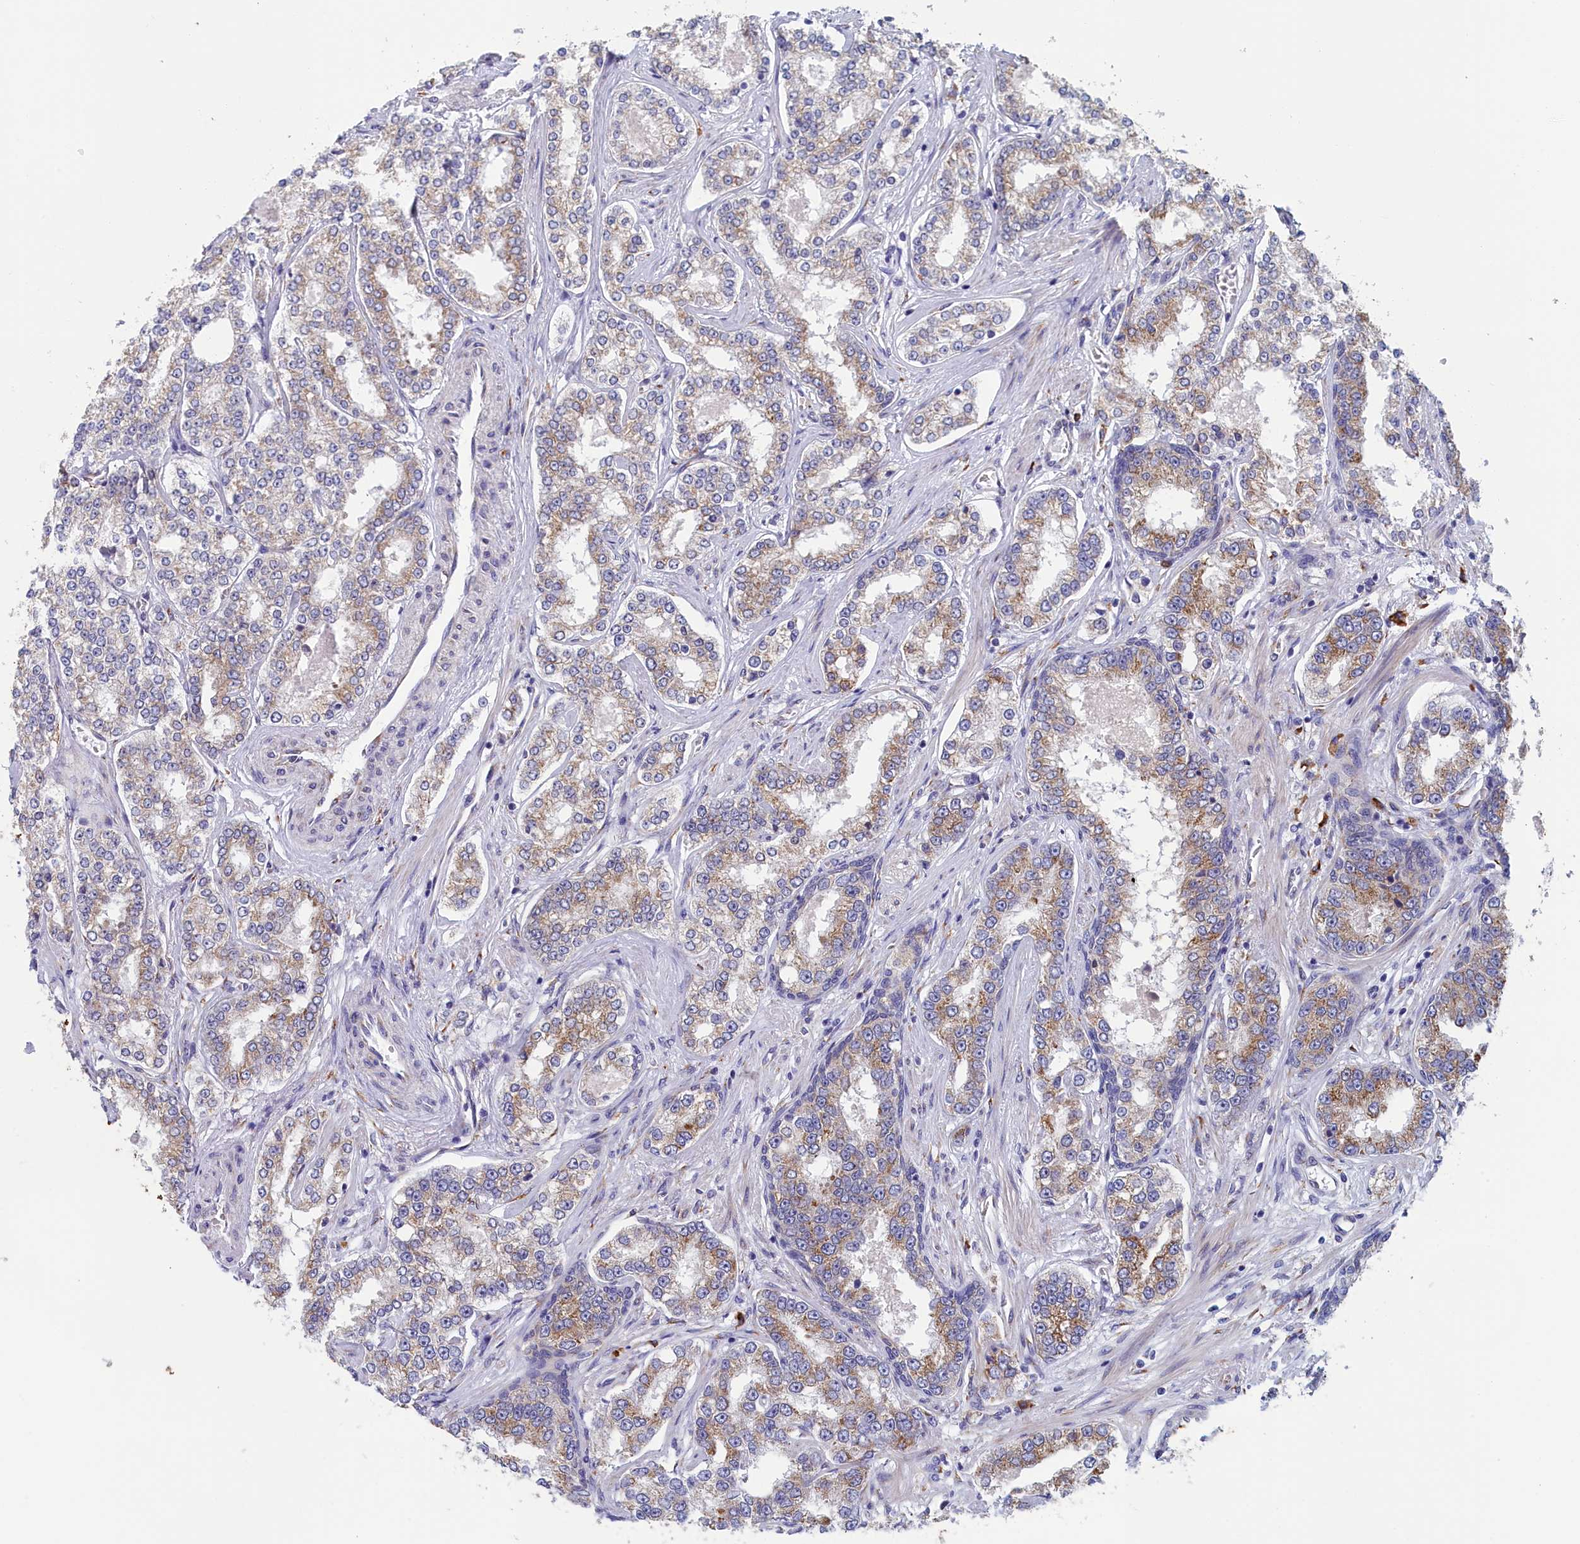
{"staining": {"intensity": "moderate", "quantity": "25%-75%", "location": "cytoplasmic/membranous"}, "tissue": "prostate cancer", "cell_type": "Tumor cells", "image_type": "cancer", "snomed": [{"axis": "morphology", "description": "Normal tissue, NOS"}, {"axis": "morphology", "description": "Adenocarcinoma, High grade"}, {"axis": "topography", "description": "Prostate"}], "caption": "DAB immunohistochemical staining of high-grade adenocarcinoma (prostate) exhibits moderate cytoplasmic/membranous protein staining in about 25%-75% of tumor cells.", "gene": "CCDC68", "patient": {"sex": "male", "age": 83}}